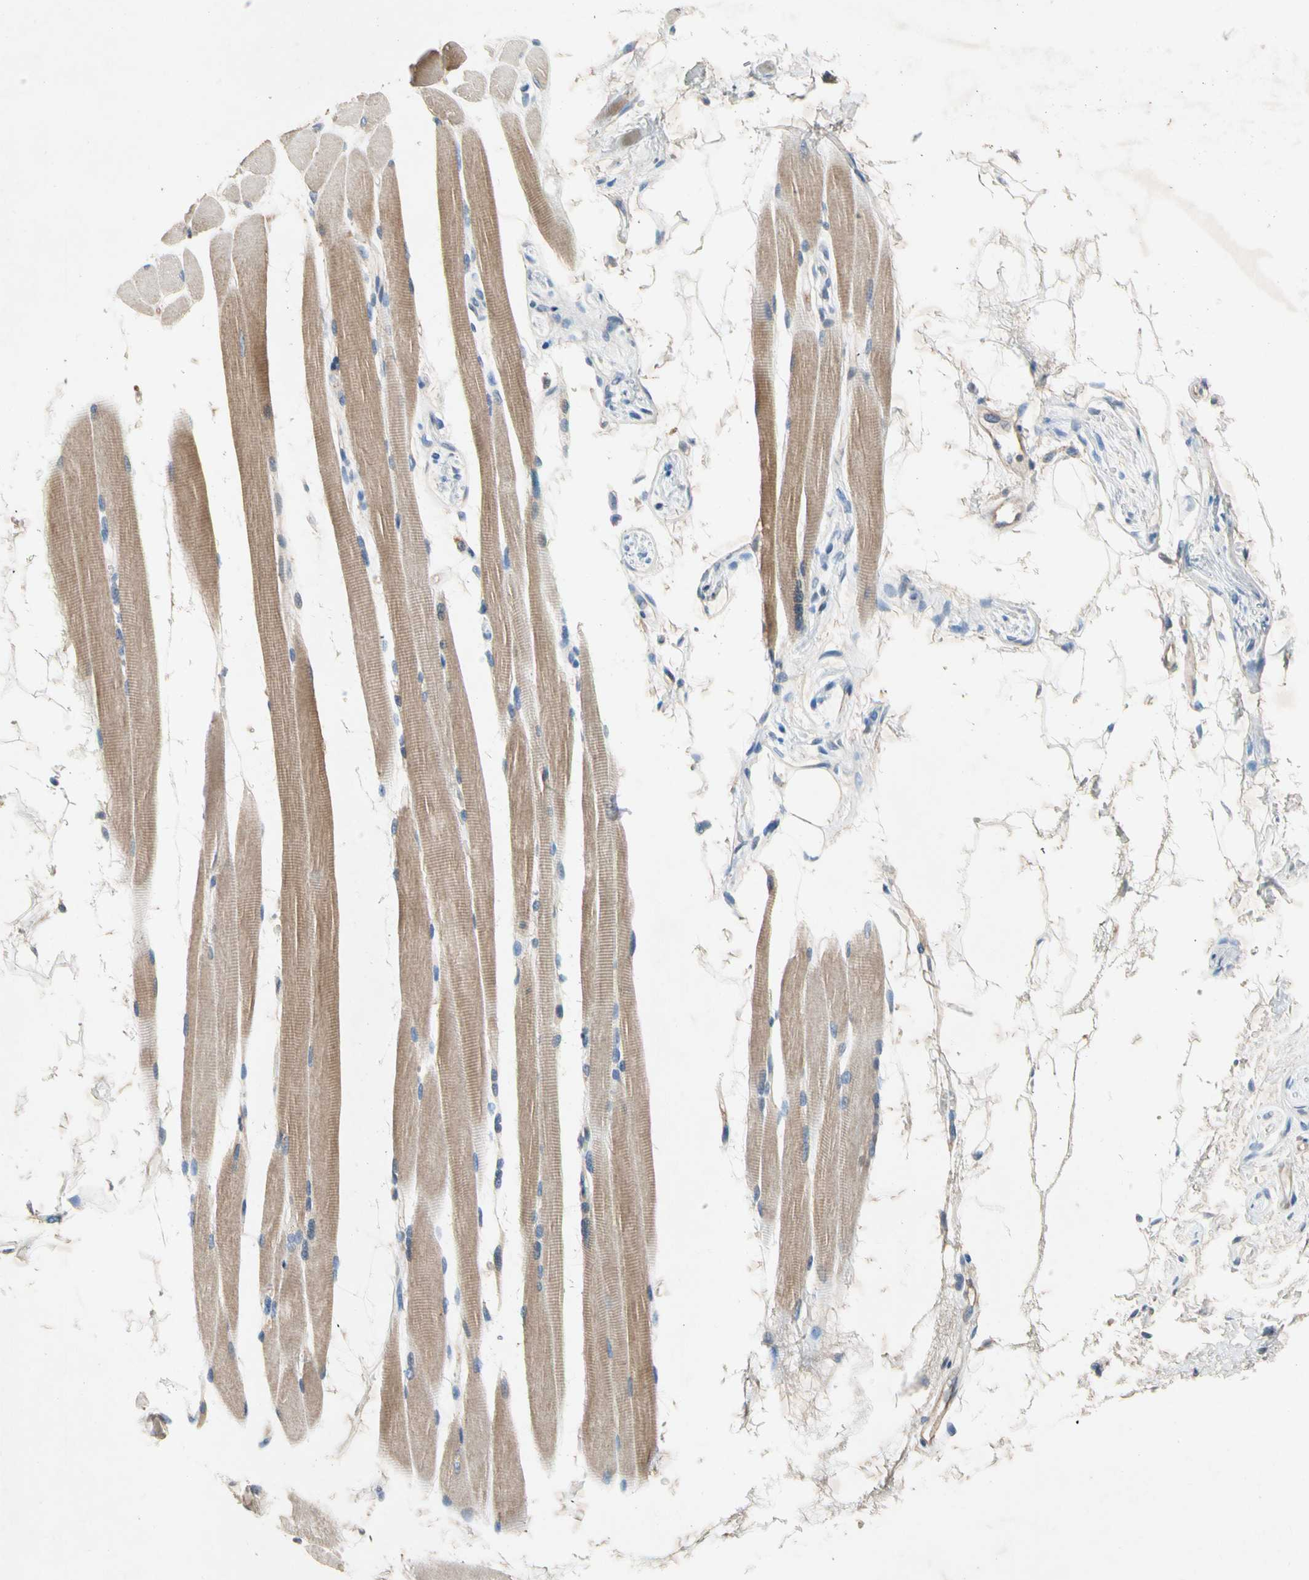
{"staining": {"intensity": "moderate", "quantity": ">75%", "location": "cytoplasmic/membranous"}, "tissue": "skeletal muscle", "cell_type": "Myocytes", "image_type": "normal", "snomed": [{"axis": "morphology", "description": "Normal tissue, NOS"}, {"axis": "topography", "description": "Skeletal muscle"}, {"axis": "topography", "description": "Oral tissue"}, {"axis": "topography", "description": "Peripheral nerve tissue"}], "caption": "An immunohistochemistry image of unremarkable tissue is shown. Protein staining in brown highlights moderate cytoplasmic/membranous positivity in skeletal muscle within myocytes.", "gene": "NDFIP2", "patient": {"sex": "female", "age": 84}}